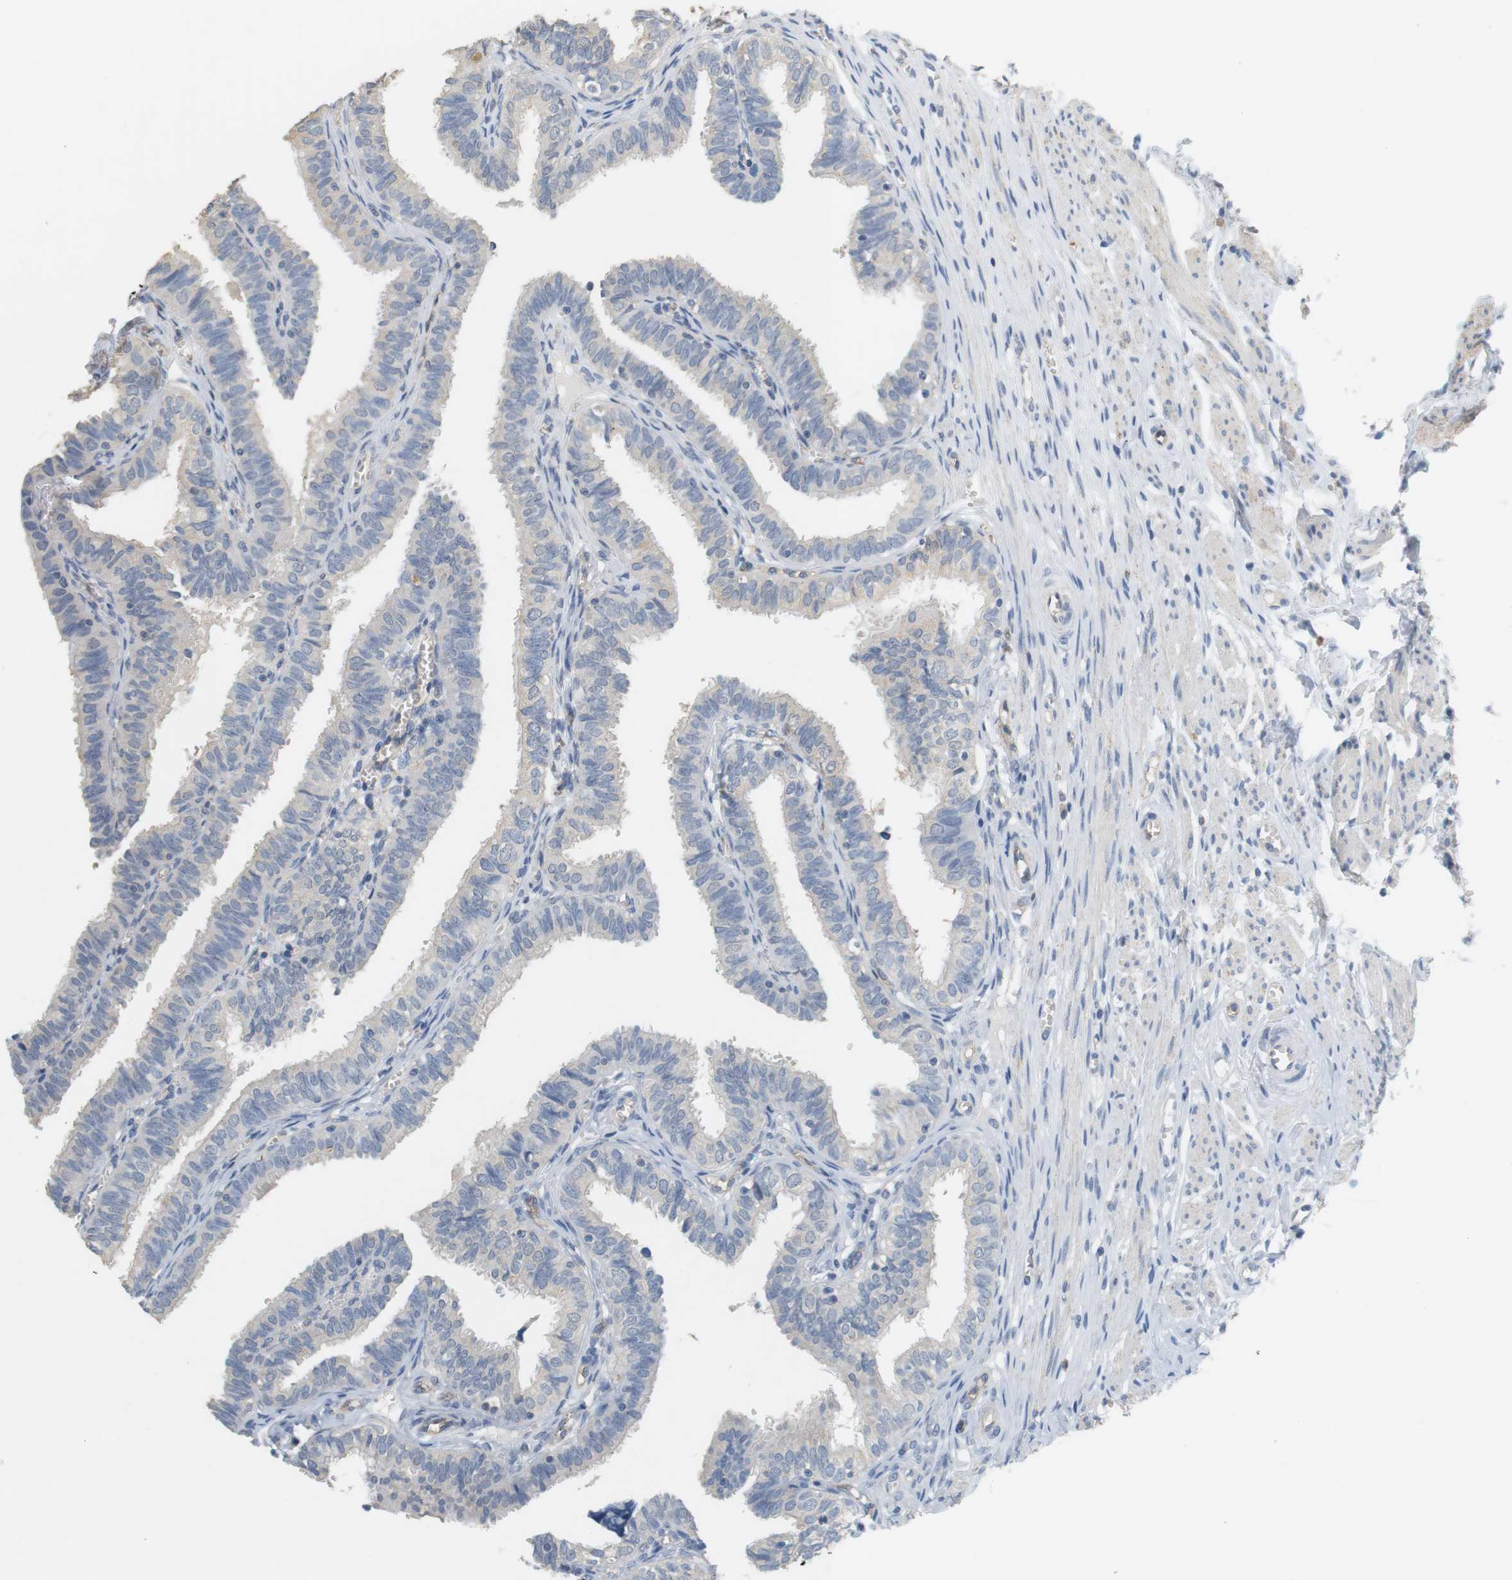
{"staining": {"intensity": "negative", "quantity": "none", "location": "none"}, "tissue": "fallopian tube", "cell_type": "Glandular cells", "image_type": "normal", "snomed": [{"axis": "morphology", "description": "Normal tissue, NOS"}, {"axis": "topography", "description": "Fallopian tube"}], "caption": "DAB immunohistochemical staining of benign fallopian tube demonstrates no significant positivity in glandular cells.", "gene": "OSR1", "patient": {"sex": "female", "age": 46}}